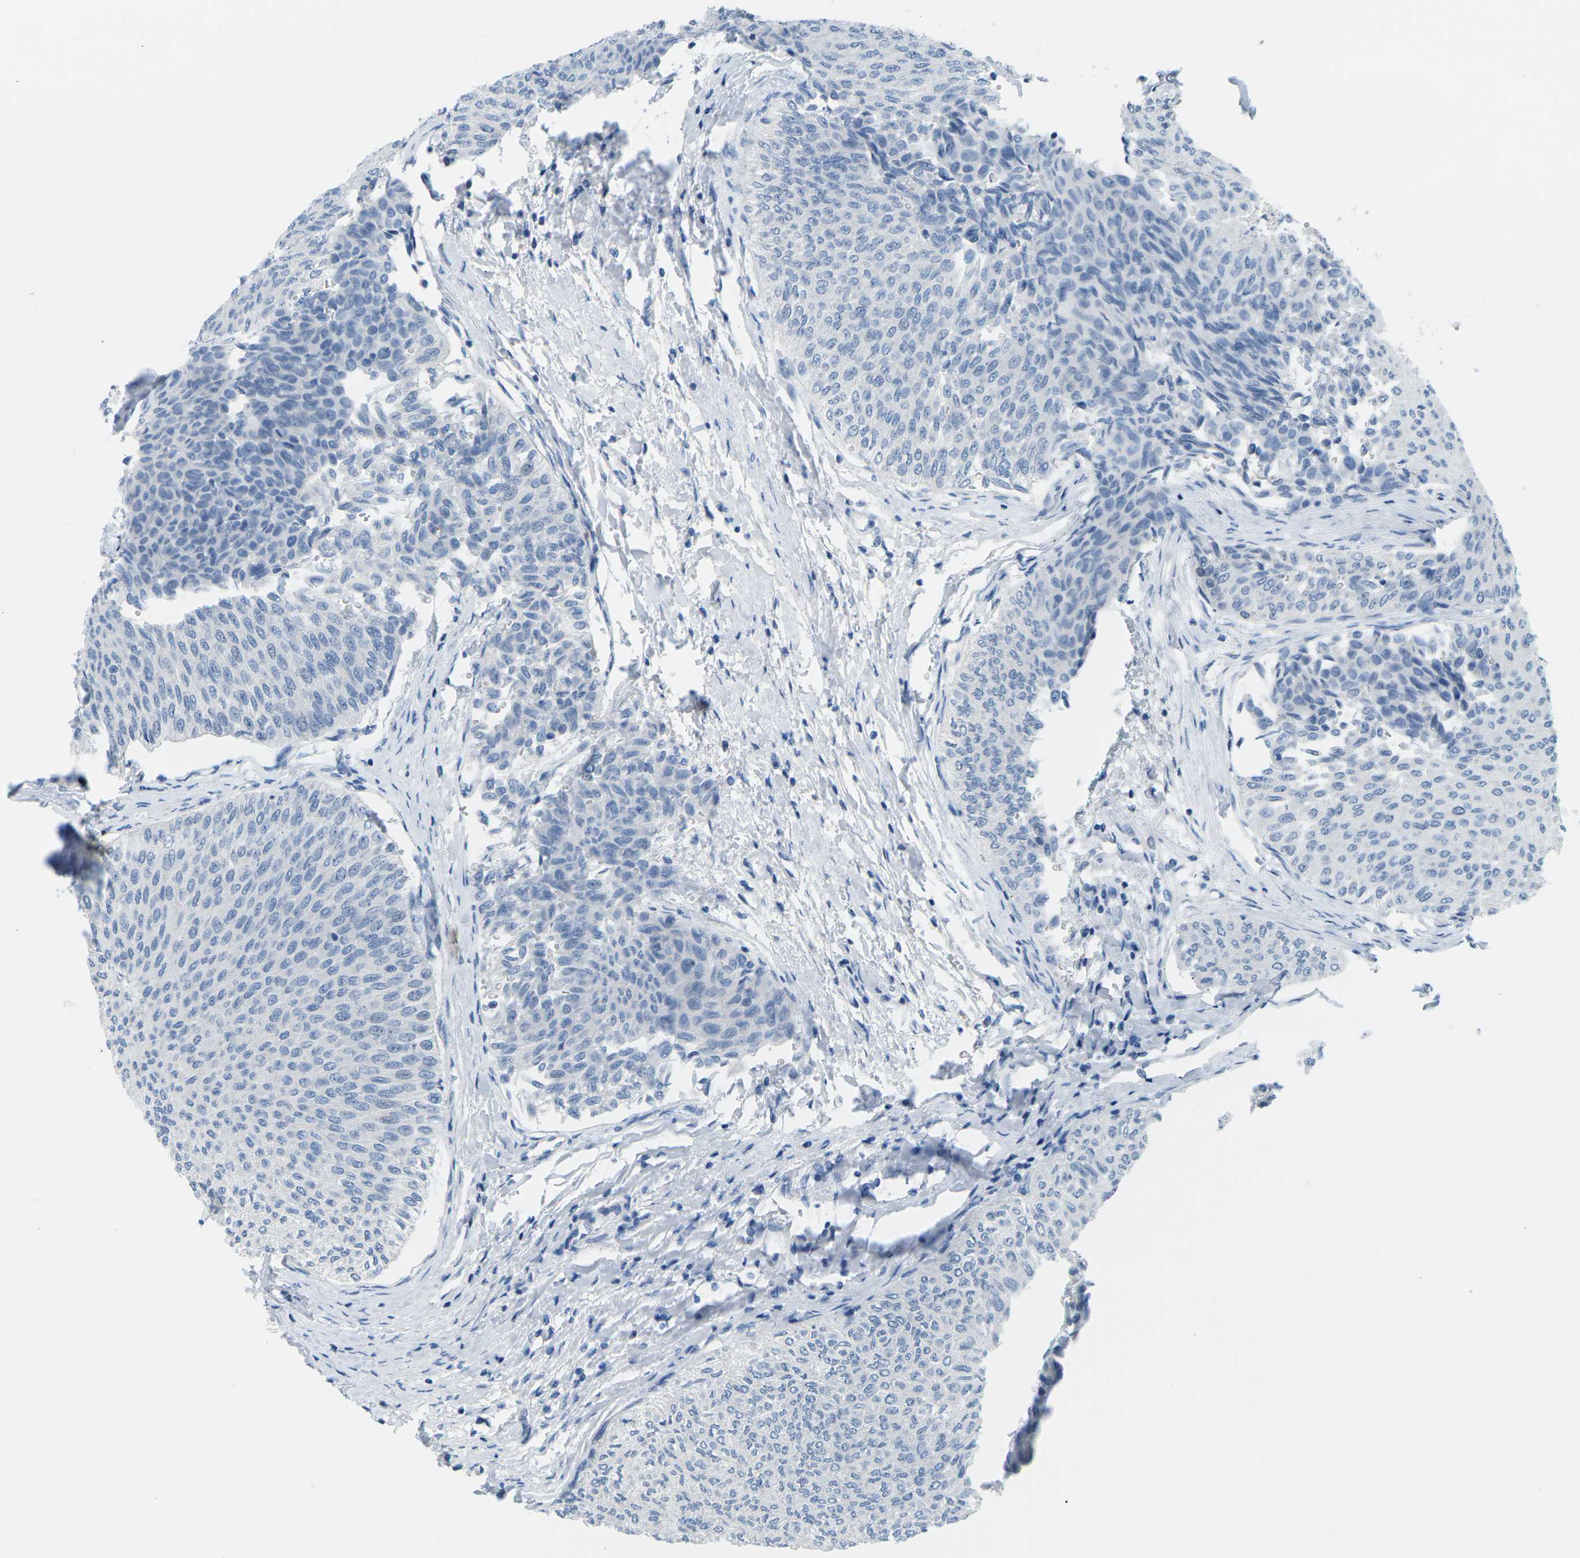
{"staining": {"intensity": "negative", "quantity": "none", "location": "none"}, "tissue": "urothelial cancer", "cell_type": "Tumor cells", "image_type": "cancer", "snomed": [{"axis": "morphology", "description": "Urothelial carcinoma, Low grade"}, {"axis": "topography", "description": "Urinary bladder"}], "caption": "Tumor cells are negative for brown protein staining in low-grade urothelial carcinoma.", "gene": "SLC12A1", "patient": {"sex": "male", "age": 78}}